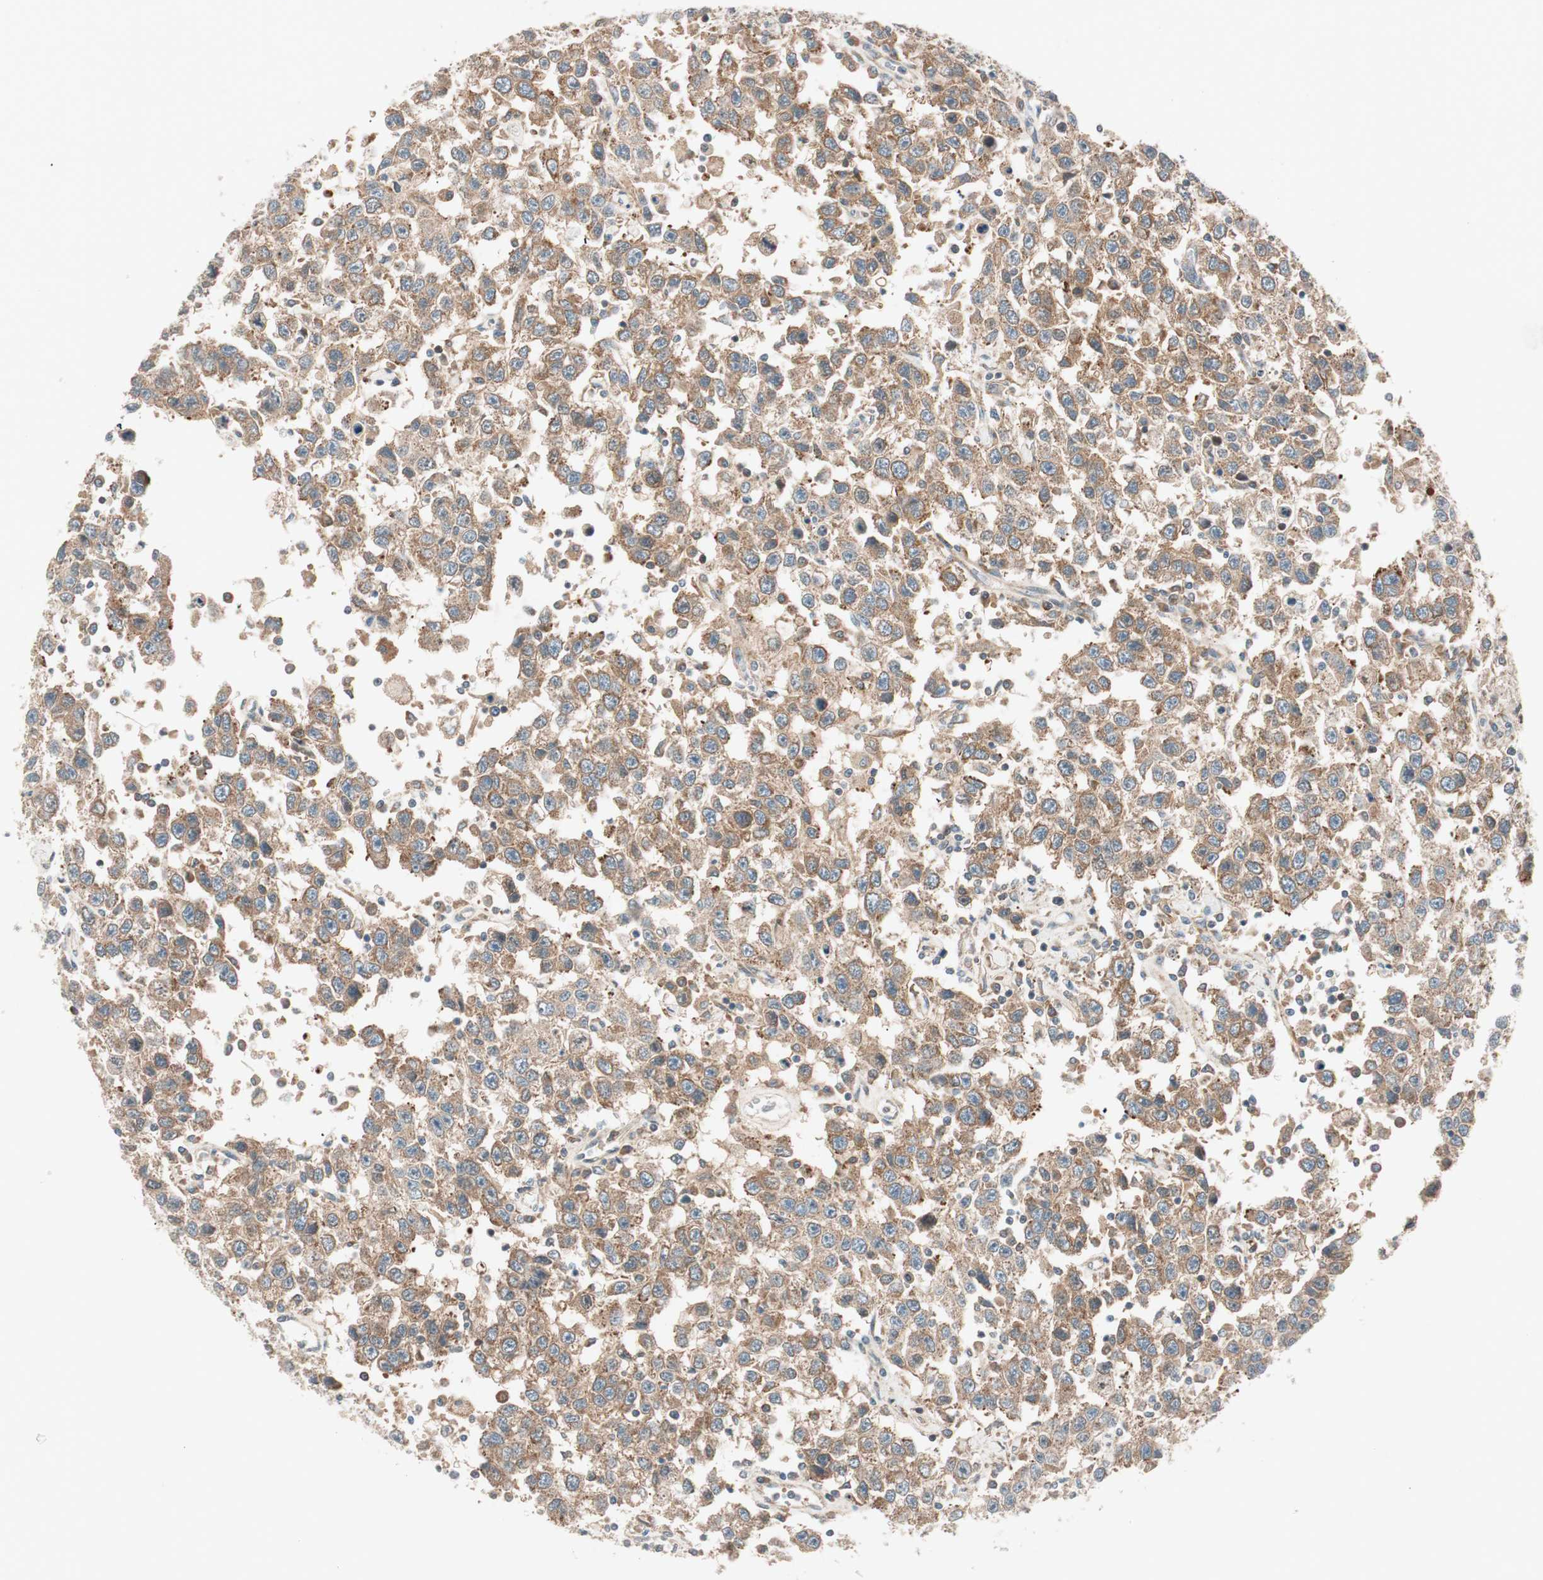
{"staining": {"intensity": "moderate", "quantity": ">75%", "location": "cytoplasmic/membranous"}, "tissue": "testis cancer", "cell_type": "Tumor cells", "image_type": "cancer", "snomed": [{"axis": "morphology", "description": "Seminoma, NOS"}, {"axis": "topography", "description": "Testis"}], "caption": "An immunohistochemistry micrograph of neoplastic tissue is shown. Protein staining in brown highlights moderate cytoplasmic/membranous positivity in testis cancer within tumor cells. Ihc stains the protein of interest in brown and the nuclei are stained blue.", "gene": "ABI1", "patient": {"sex": "male", "age": 41}}